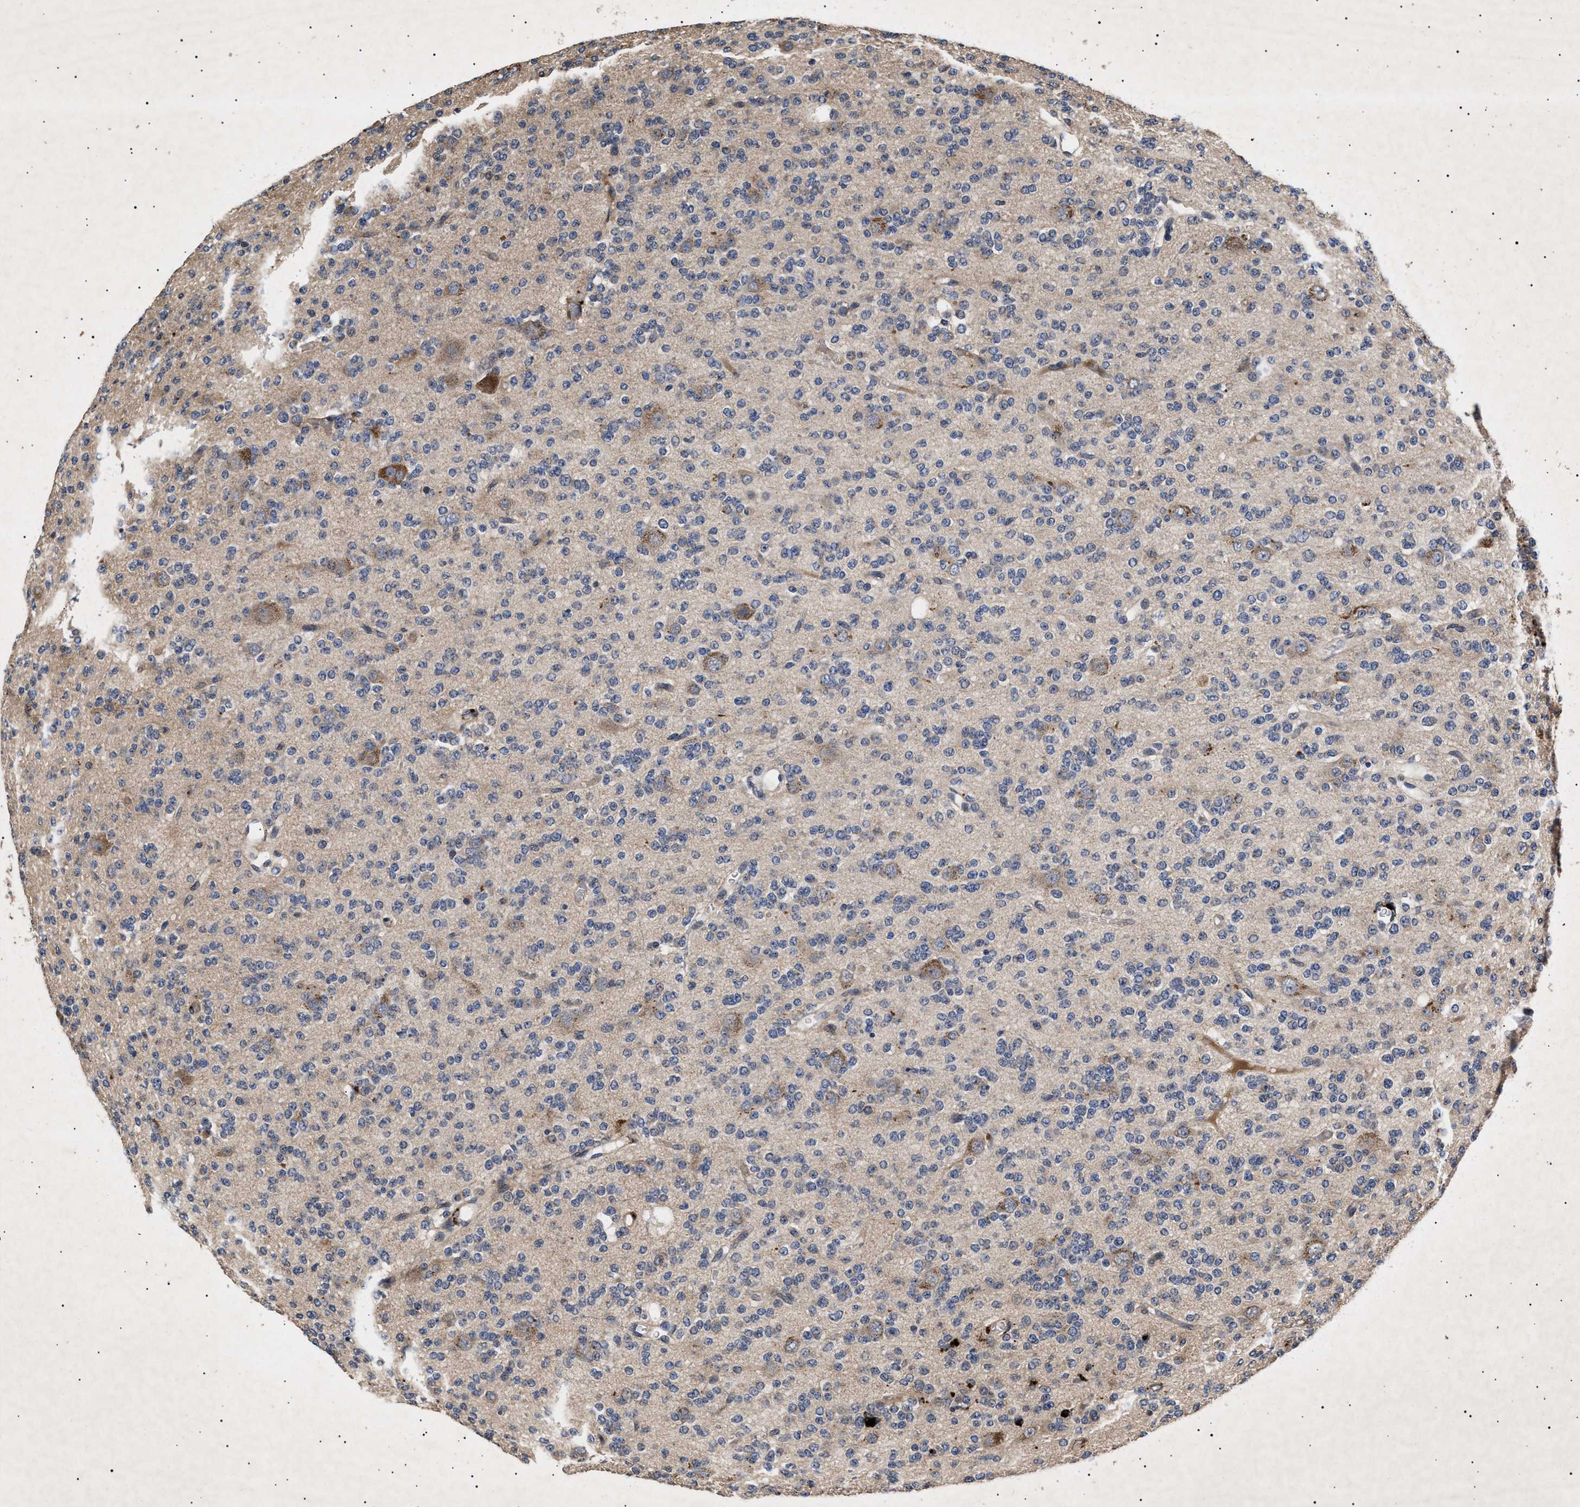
{"staining": {"intensity": "negative", "quantity": "none", "location": "none"}, "tissue": "glioma", "cell_type": "Tumor cells", "image_type": "cancer", "snomed": [{"axis": "morphology", "description": "Glioma, malignant, Low grade"}, {"axis": "topography", "description": "Brain"}], "caption": "High power microscopy histopathology image of an IHC micrograph of glioma, revealing no significant staining in tumor cells.", "gene": "ITGB5", "patient": {"sex": "male", "age": 38}}